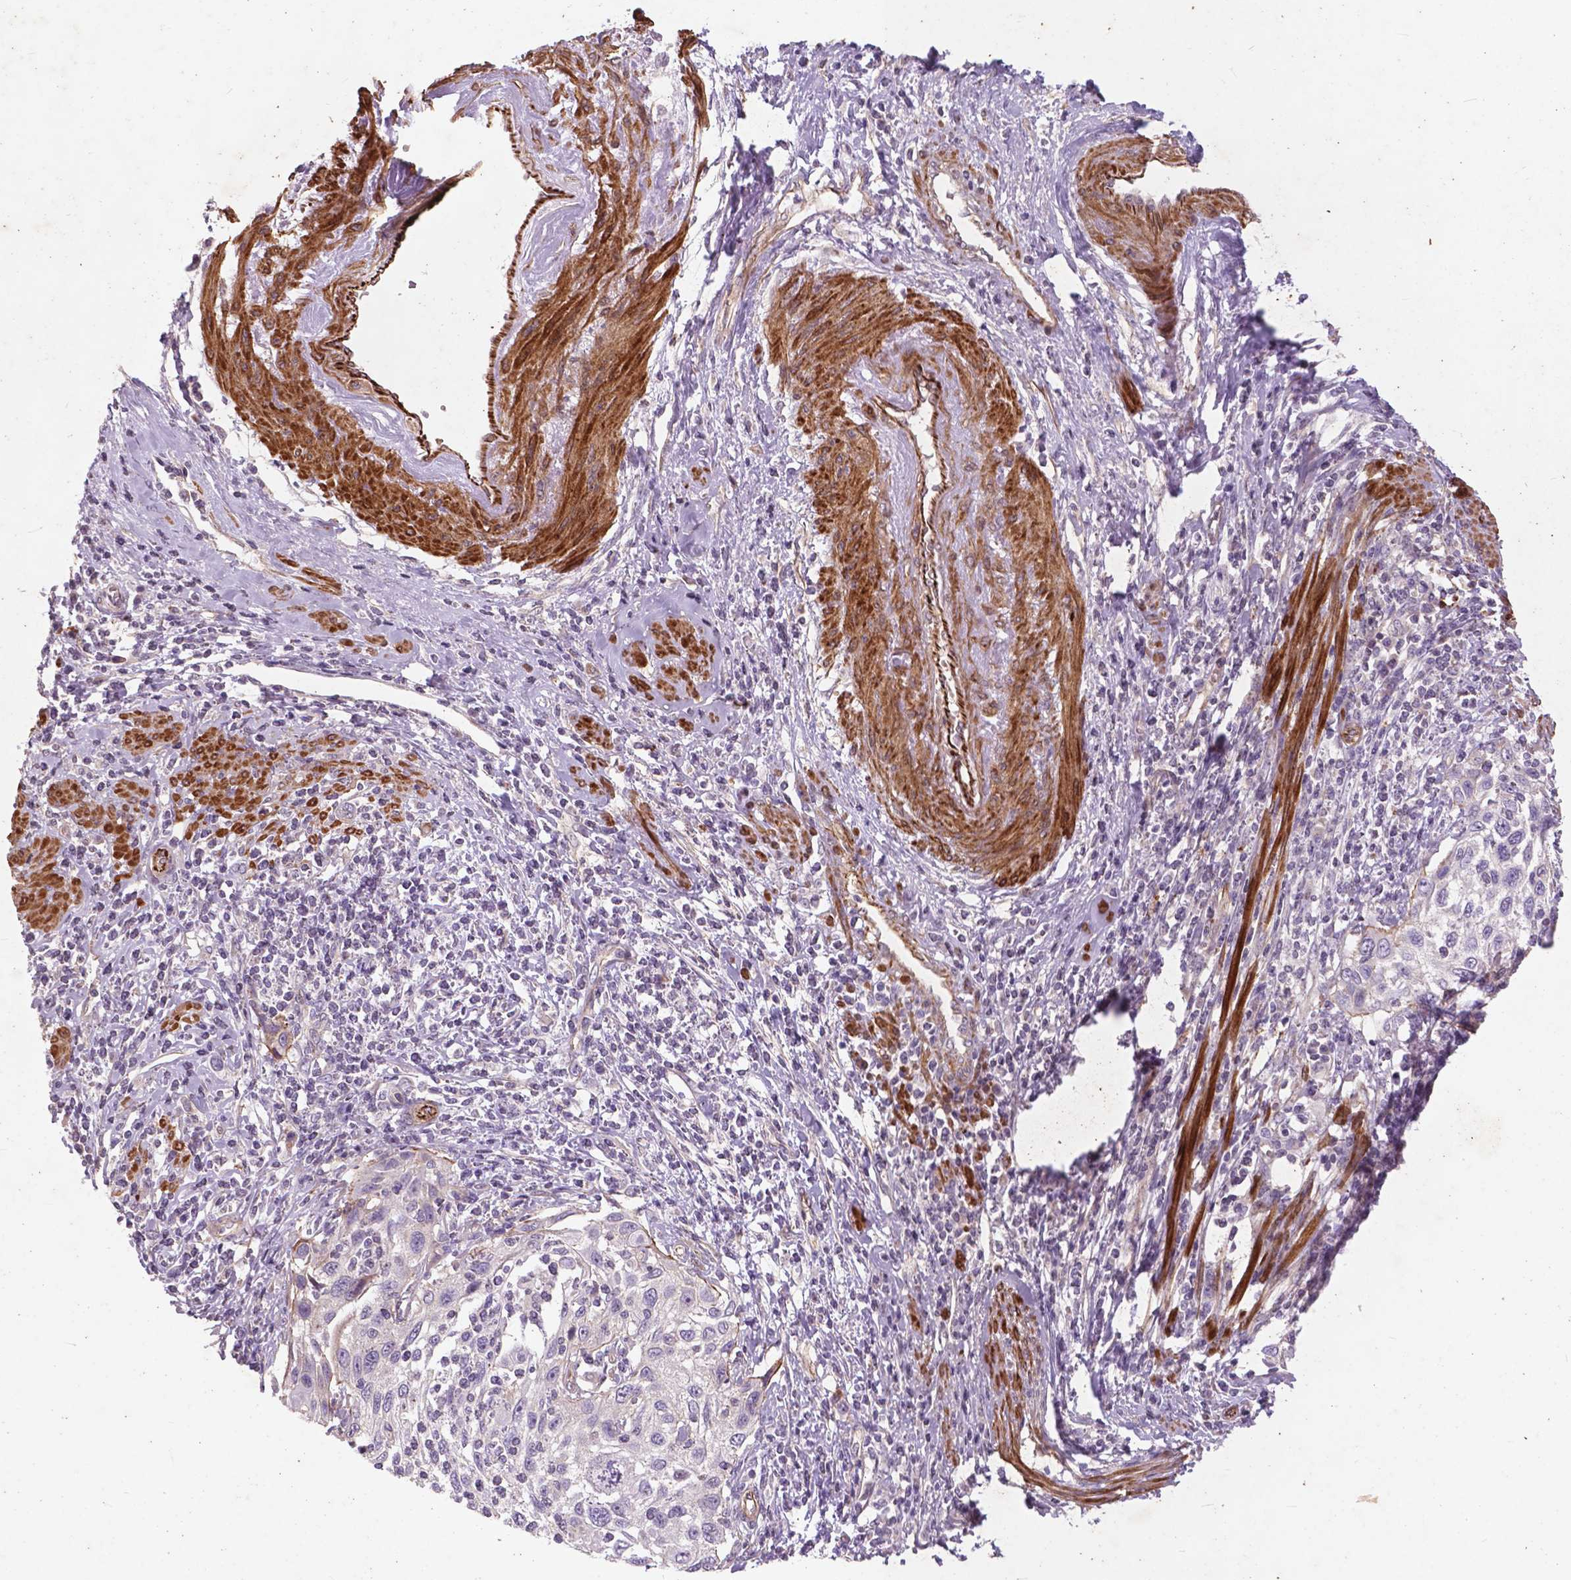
{"staining": {"intensity": "negative", "quantity": "none", "location": "none"}, "tissue": "cervical cancer", "cell_type": "Tumor cells", "image_type": "cancer", "snomed": [{"axis": "morphology", "description": "Squamous cell carcinoma, NOS"}, {"axis": "topography", "description": "Cervix"}], "caption": "IHC photomicrograph of neoplastic tissue: human cervical cancer (squamous cell carcinoma) stained with DAB (3,3'-diaminobenzidine) demonstrates no significant protein staining in tumor cells.", "gene": "RFPL4B", "patient": {"sex": "female", "age": 70}}